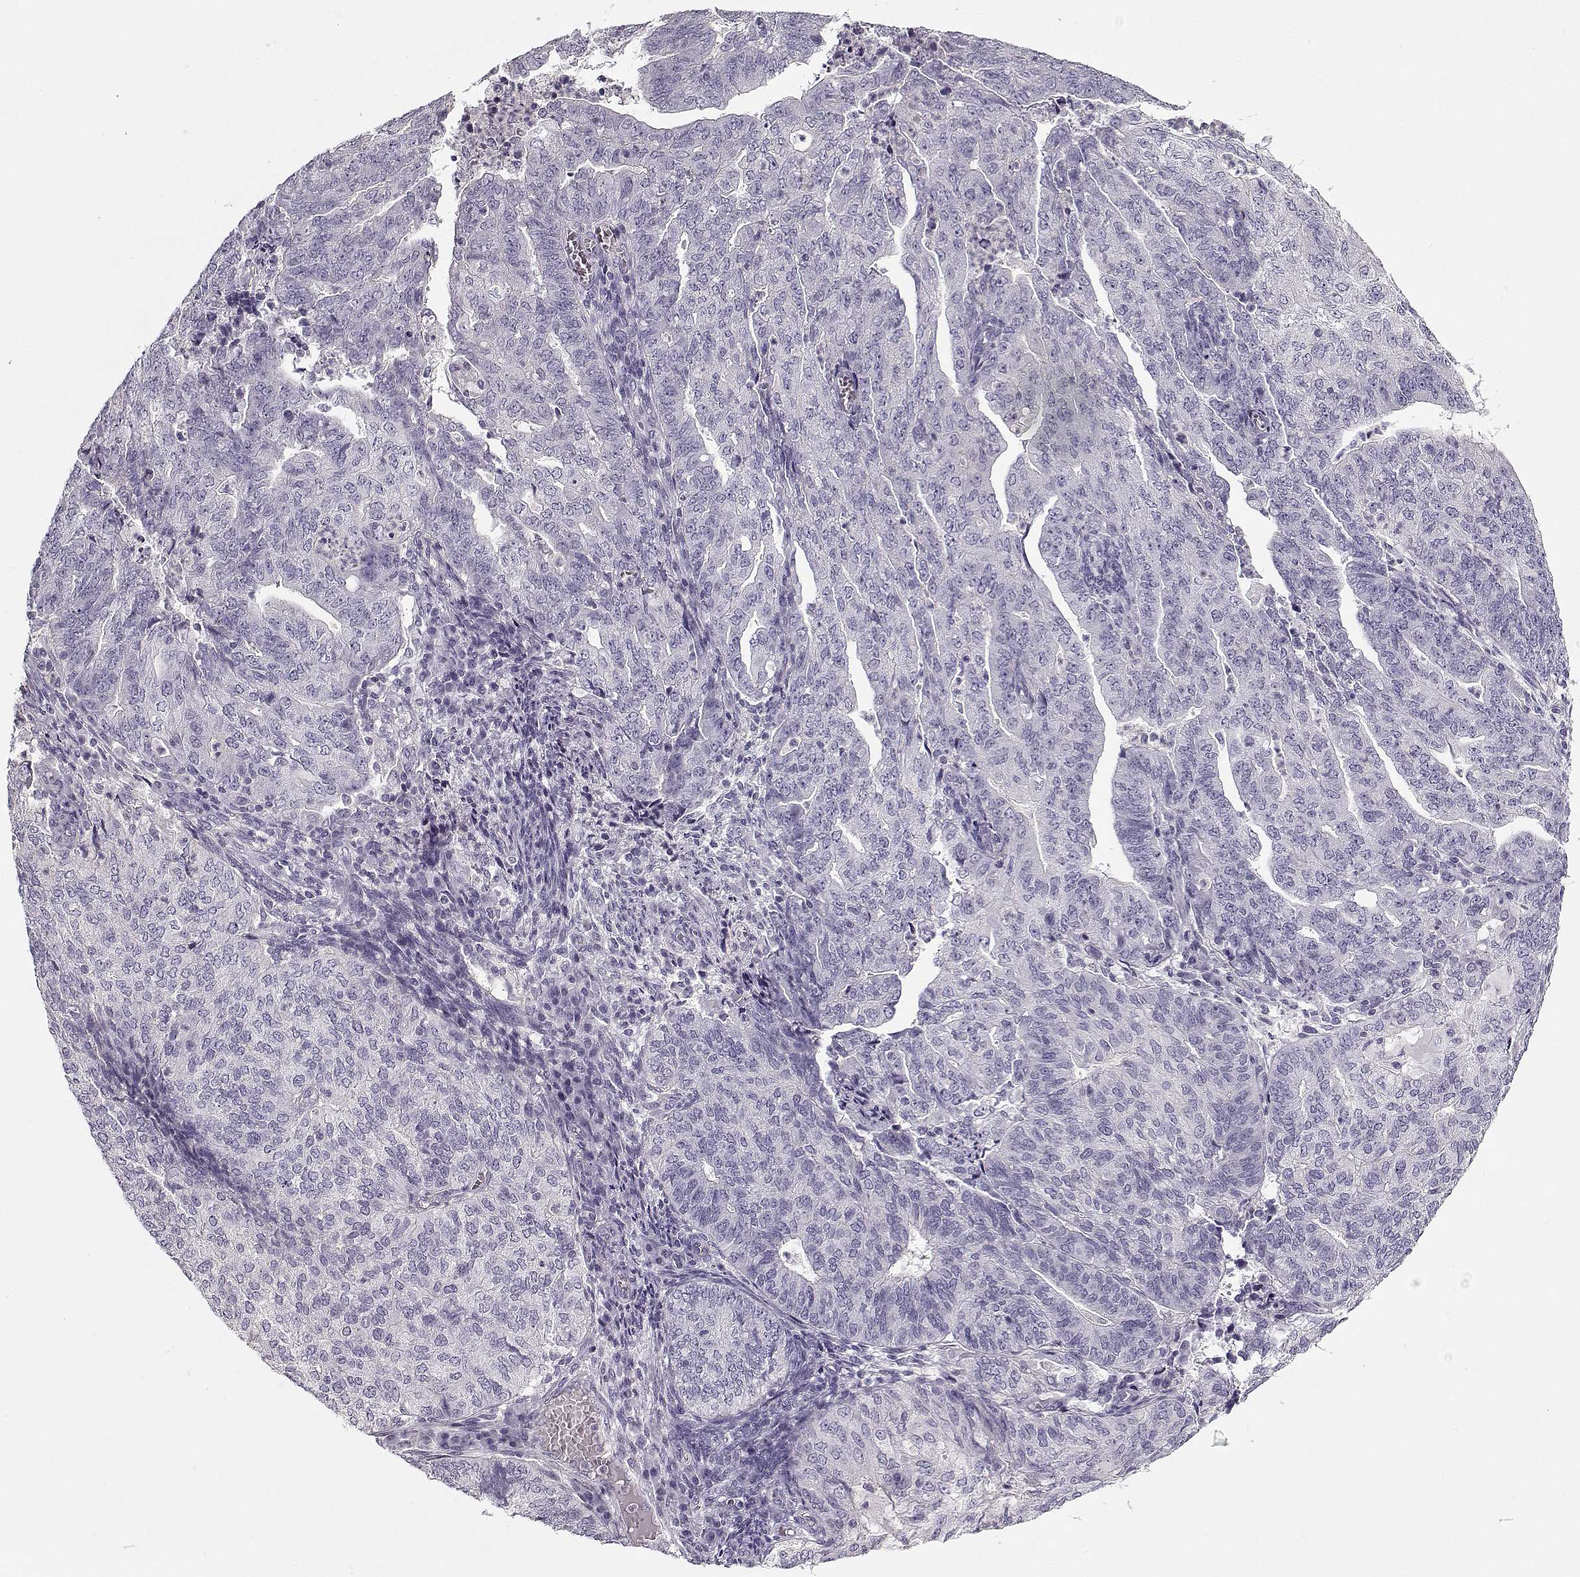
{"staining": {"intensity": "negative", "quantity": "none", "location": "none"}, "tissue": "endometrial cancer", "cell_type": "Tumor cells", "image_type": "cancer", "snomed": [{"axis": "morphology", "description": "Adenocarcinoma, NOS"}, {"axis": "topography", "description": "Endometrium"}], "caption": "IHC of endometrial cancer exhibits no positivity in tumor cells. (DAB immunohistochemistry, high magnification).", "gene": "CCDC136", "patient": {"sex": "female", "age": 82}}